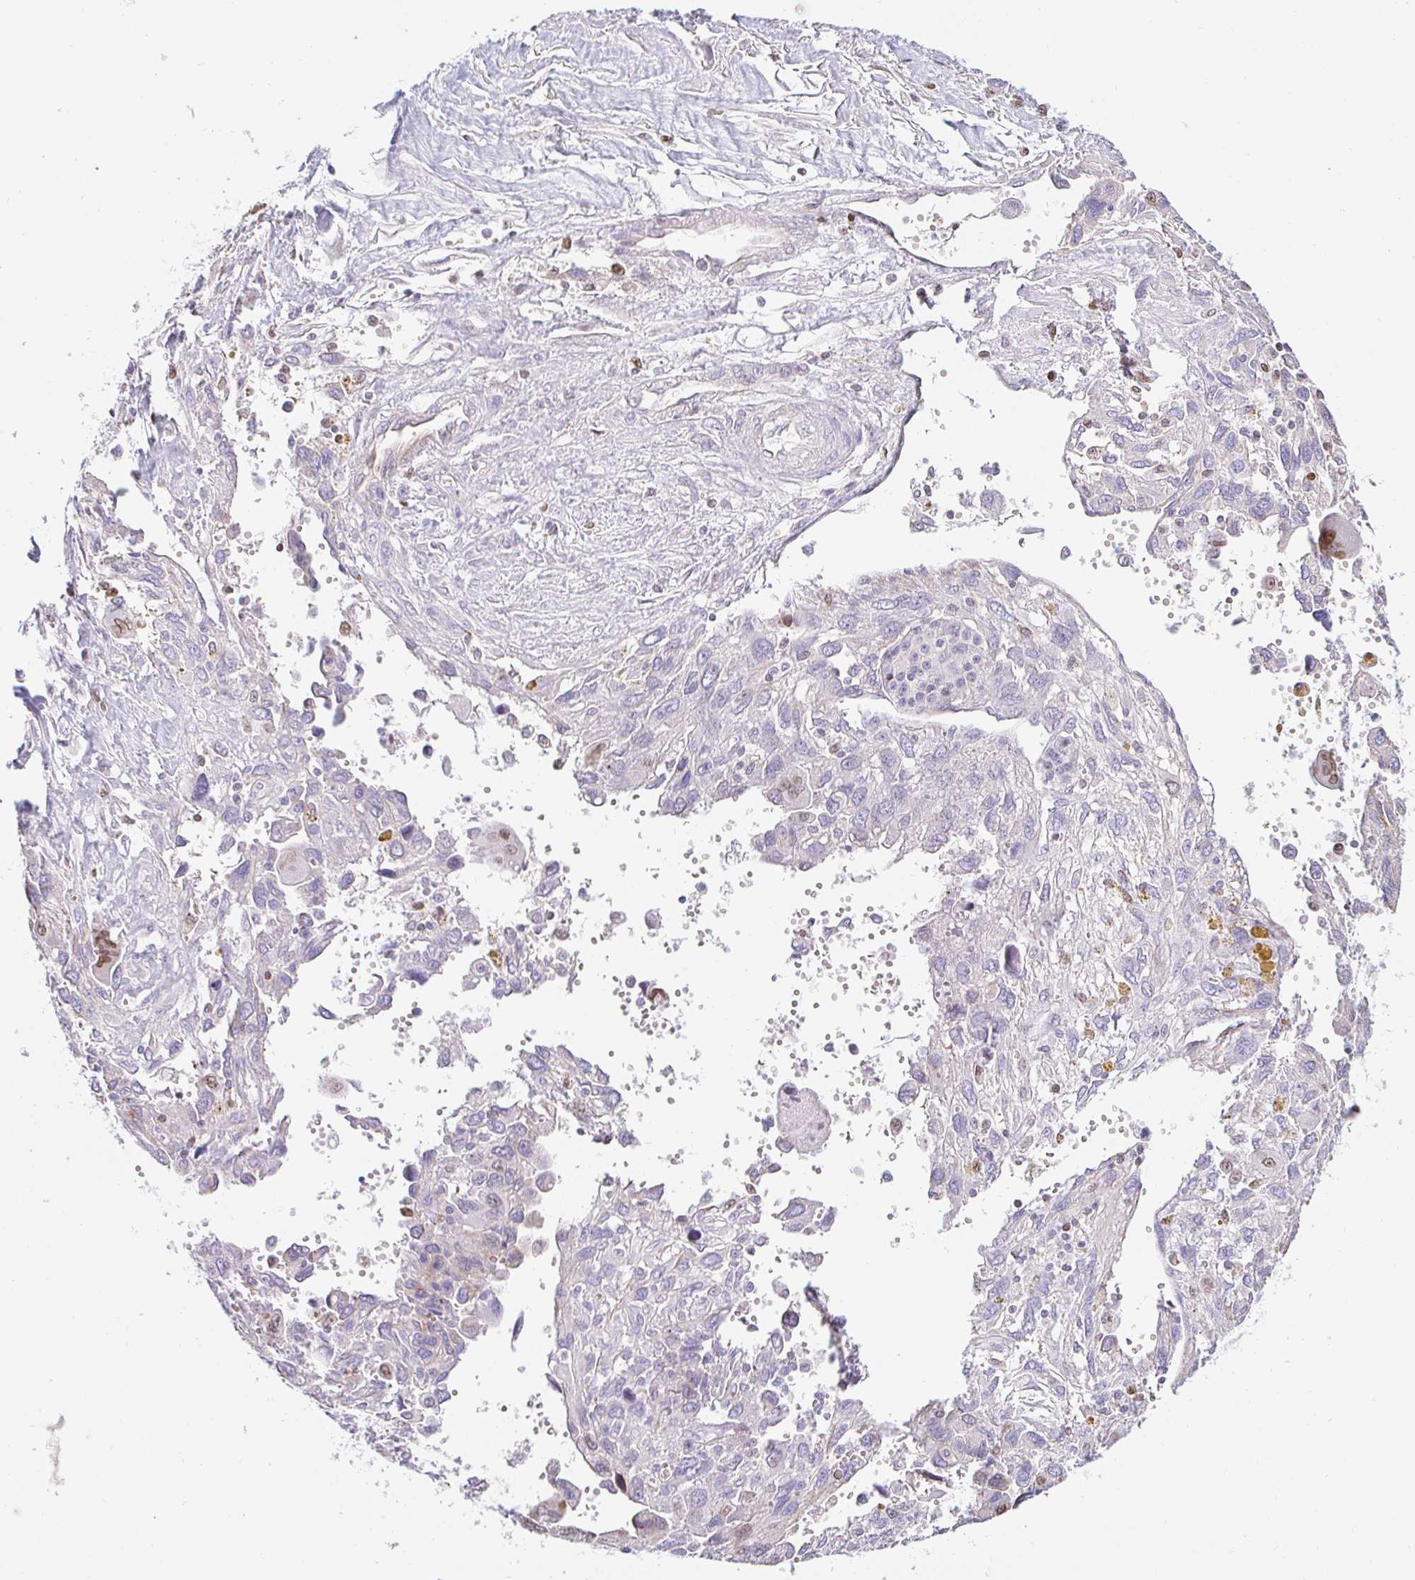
{"staining": {"intensity": "moderate", "quantity": "<25%", "location": "nuclear"}, "tissue": "pancreatic cancer", "cell_type": "Tumor cells", "image_type": "cancer", "snomed": [{"axis": "morphology", "description": "Adenocarcinoma, NOS"}, {"axis": "topography", "description": "Pancreas"}], "caption": "A high-resolution image shows immunohistochemistry (IHC) staining of pancreatic cancer (adenocarcinoma), which displays moderate nuclear positivity in approximately <25% of tumor cells.", "gene": "CAPSL", "patient": {"sex": "female", "age": 47}}